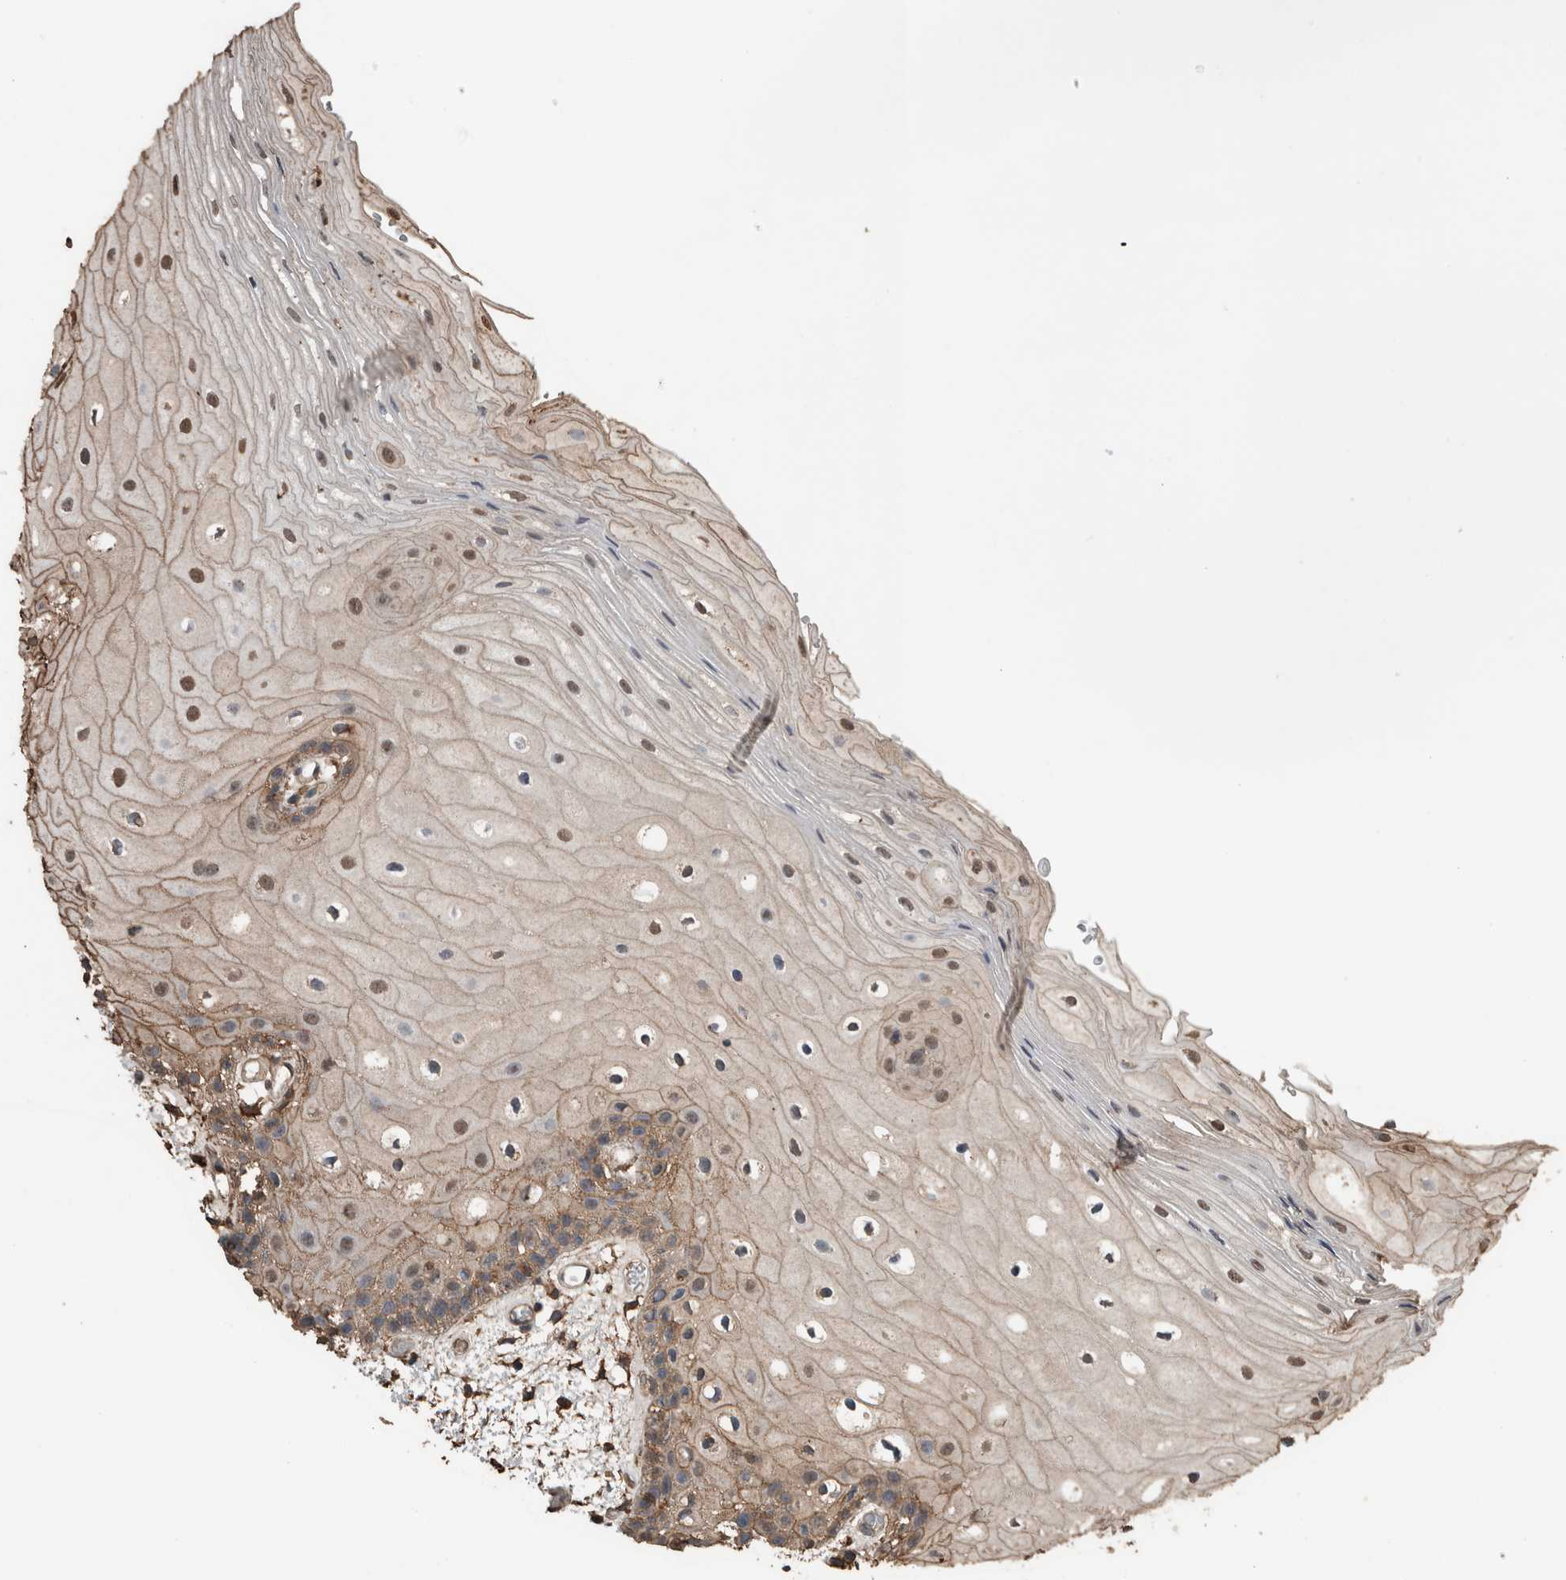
{"staining": {"intensity": "weak", "quantity": ">75%", "location": "cytoplasmic/membranous,nuclear"}, "tissue": "oral mucosa", "cell_type": "Squamous epithelial cells", "image_type": "normal", "snomed": [{"axis": "morphology", "description": "Normal tissue, NOS"}, {"axis": "topography", "description": "Oral tissue"}], "caption": "IHC of unremarkable human oral mucosa shows low levels of weak cytoplasmic/membranous,nuclear expression in about >75% of squamous epithelial cells. (DAB IHC with brightfield microscopy, high magnification).", "gene": "S100A10", "patient": {"sex": "male", "age": 52}}